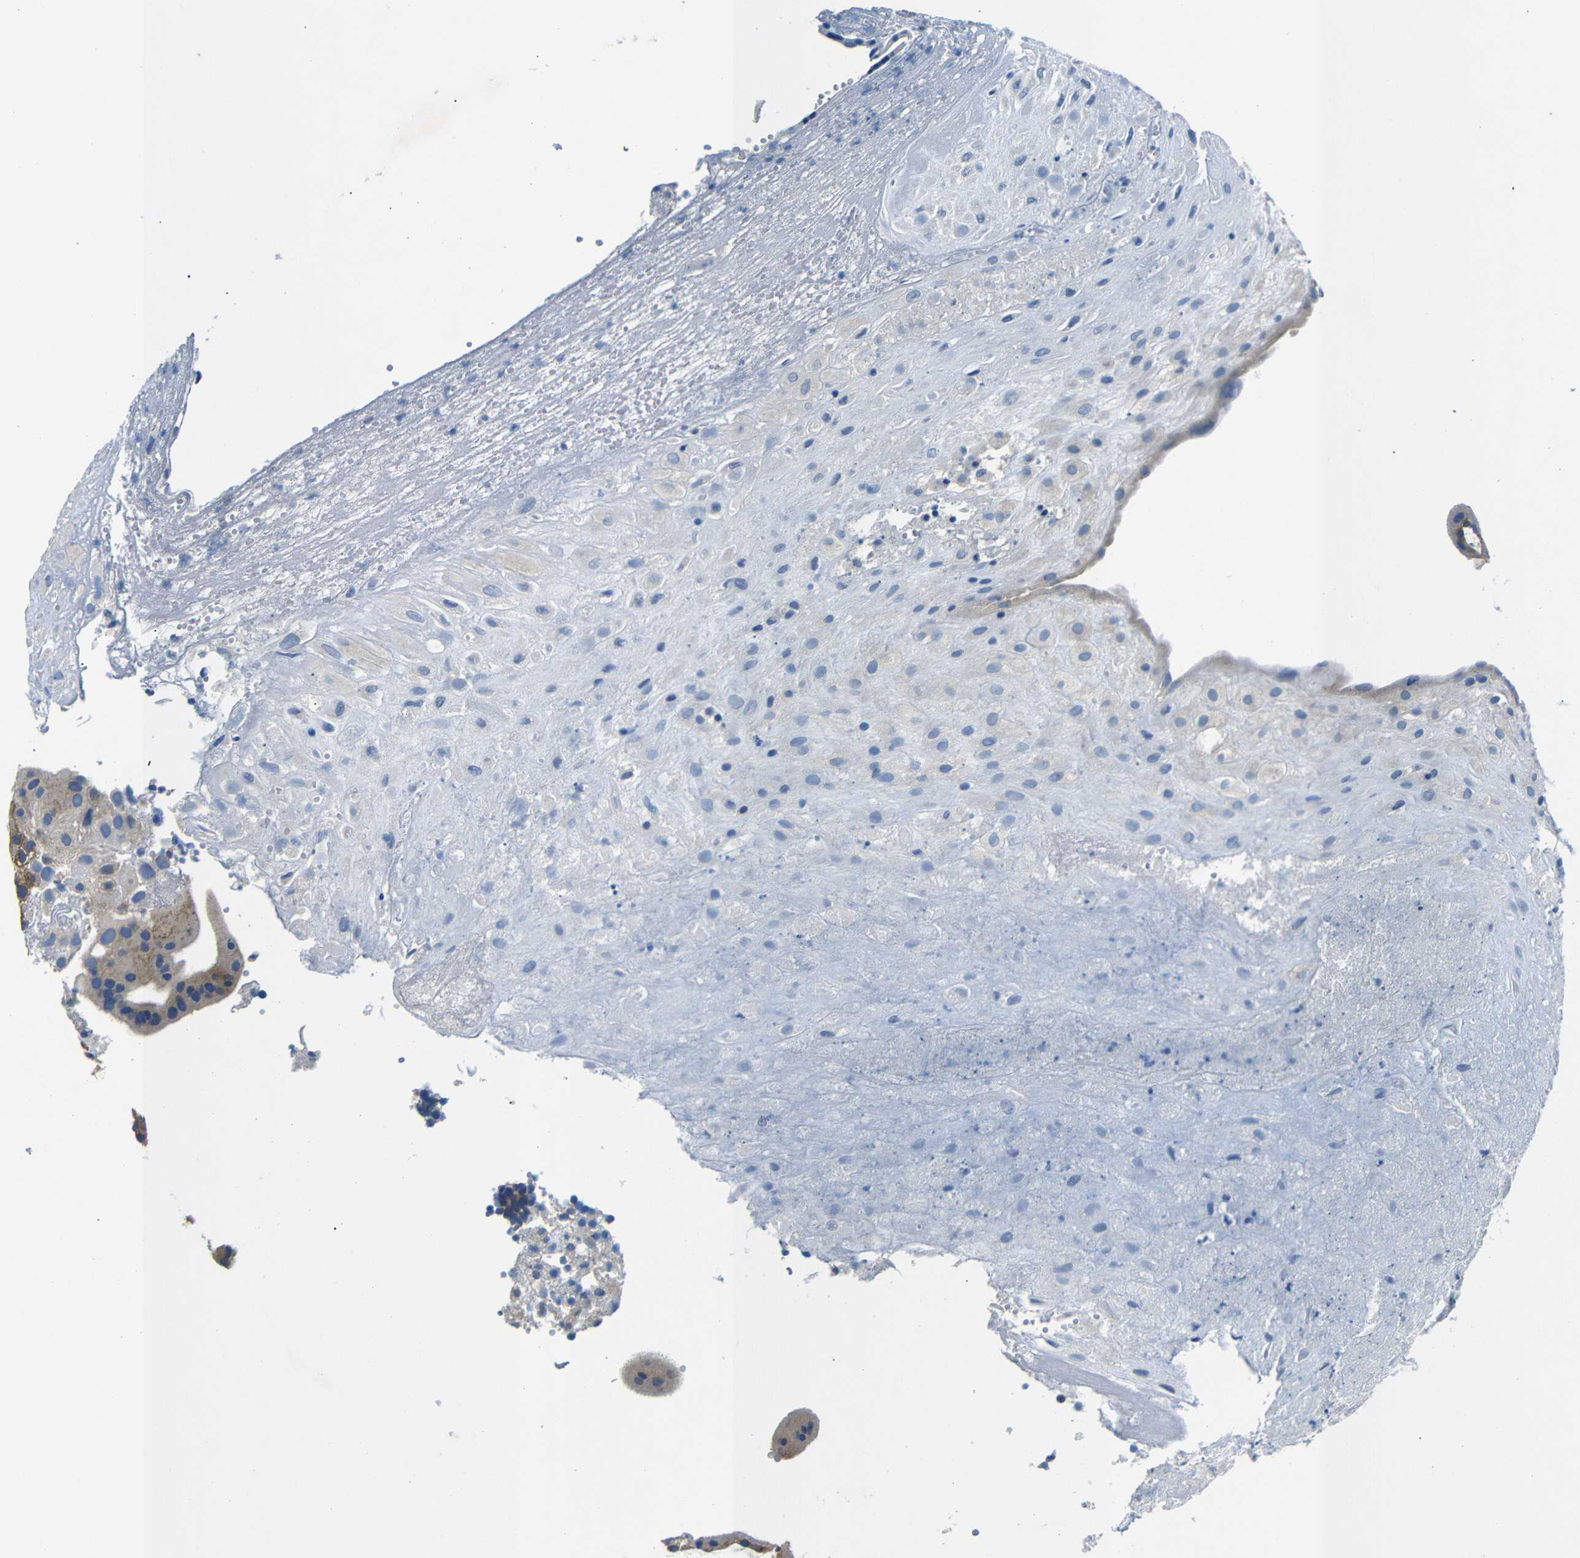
{"staining": {"intensity": "weak", "quantity": "25%-75%", "location": "cytoplasmic/membranous"}, "tissue": "placenta", "cell_type": "Decidual cells", "image_type": "normal", "snomed": [{"axis": "morphology", "description": "Normal tissue, NOS"}, {"axis": "topography", "description": "Placenta"}], "caption": "Unremarkable placenta was stained to show a protein in brown. There is low levels of weak cytoplasmic/membranous expression in about 25%-75% of decidual cells.", "gene": "DCP1A", "patient": {"sex": "female", "age": 18}}